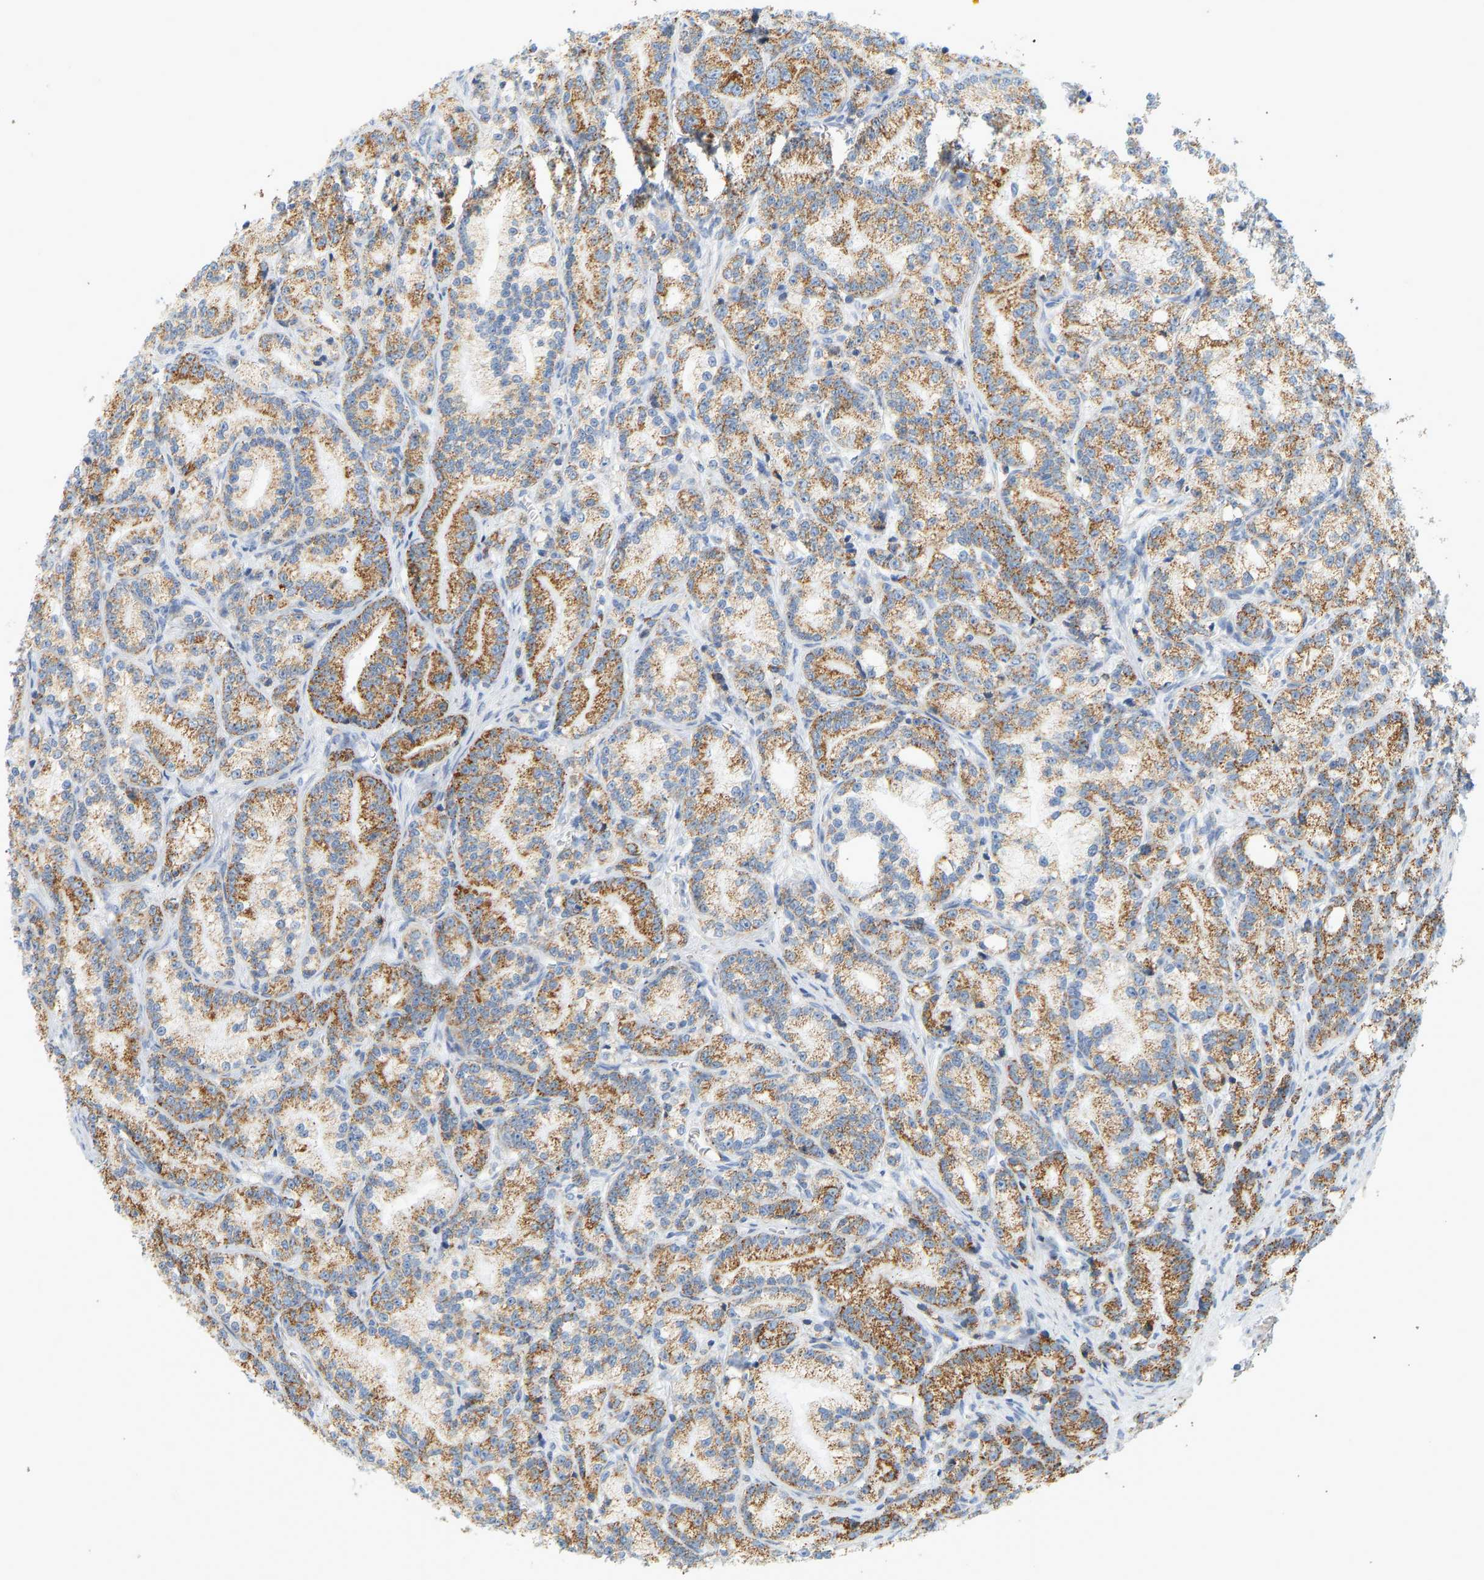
{"staining": {"intensity": "moderate", "quantity": ">75%", "location": "cytoplasmic/membranous"}, "tissue": "prostate cancer", "cell_type": "Tumor cells", "image_type": "cancer", "snomed": [{"axis": "morphology", "description": "Adenocarcinoma, Low grade"}, {"axis": "topography", "description": "Prostate"}], "caption": "Low-grade adenocarcinoma (prostate) tissue exhibits moderate cytoplasmic/membranous positivity in about >75% of tumor cells", "gene": "GRPEL2", "patient": {"sex": "male", "age": 89}}